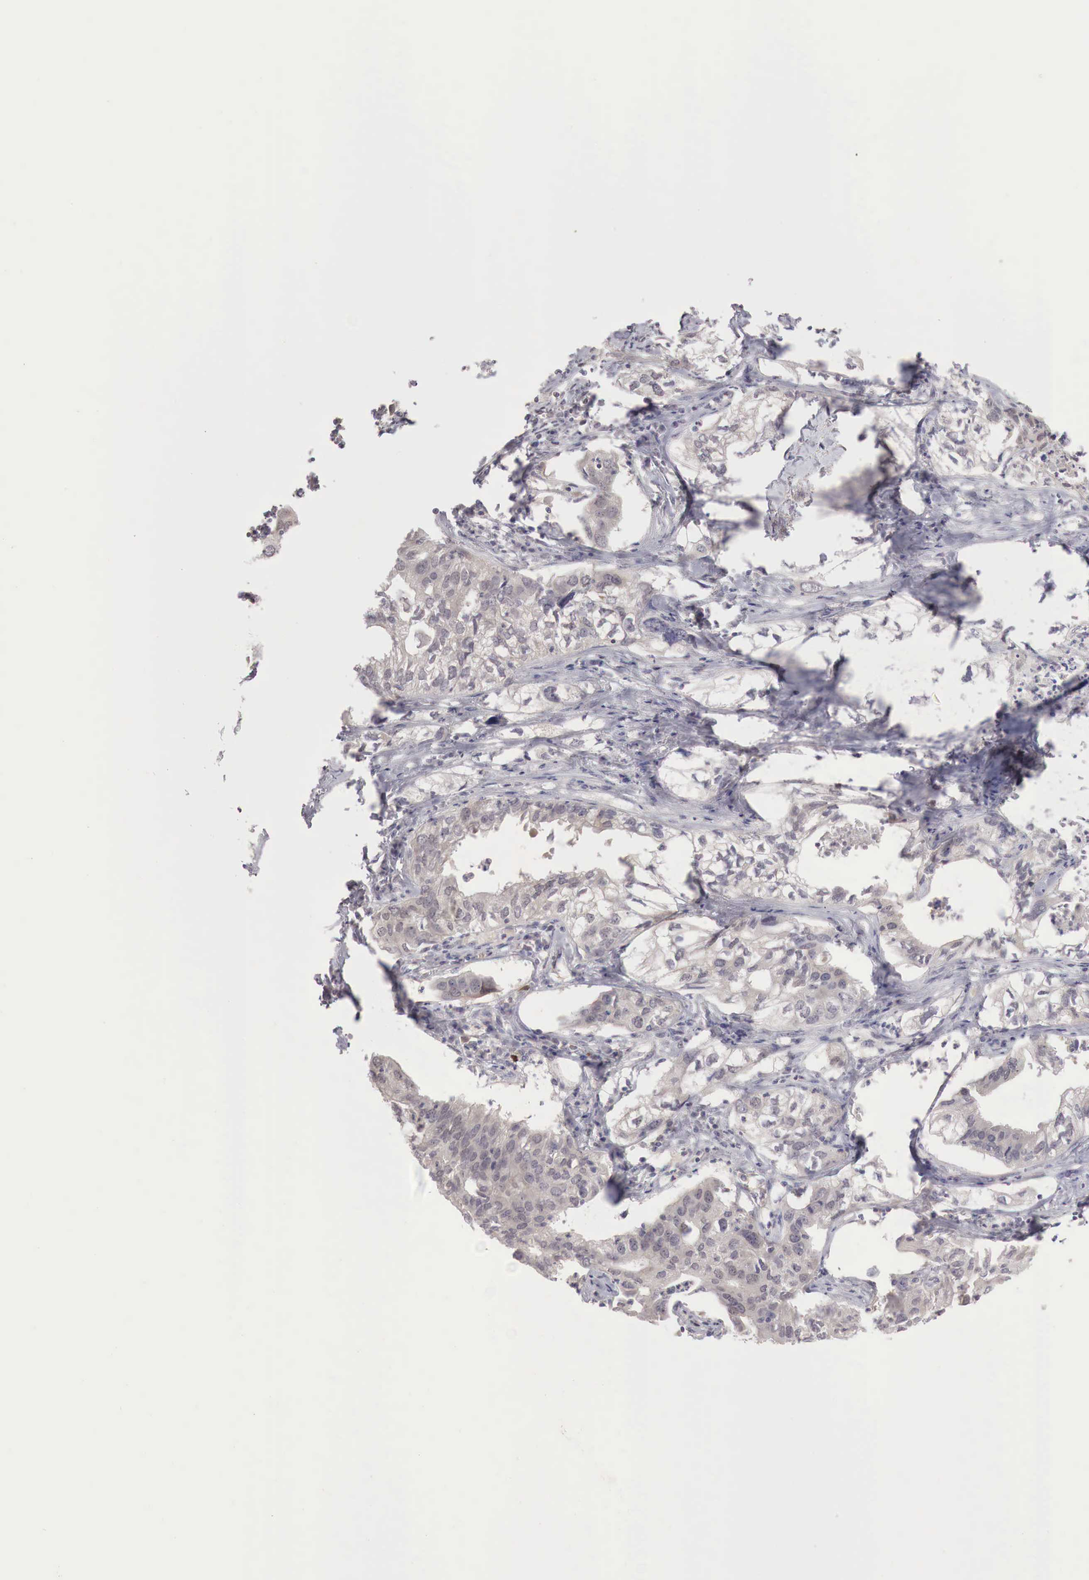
{"staining": {"intensity": "negative", "quantity": "none", "location": "none"}, "tissue": "lung cancer", "cell_type": "Tumor cells", "image_type": "cancer", "snomed": [{"axis": "morphology", "description": "Adenocarcinoma, NOS"}, {"axis": "topography", "description": "Lung"}], "caption": "Immunohistochemistry (IHC) photomicrograph of neoplastic tissue: human lung cancer (adenocarcinoma) stained with DAB exhibits no significant protein staining in tumor cells.", "gene": "GATA1", "patient": {"sex": "male", "age": 48}}